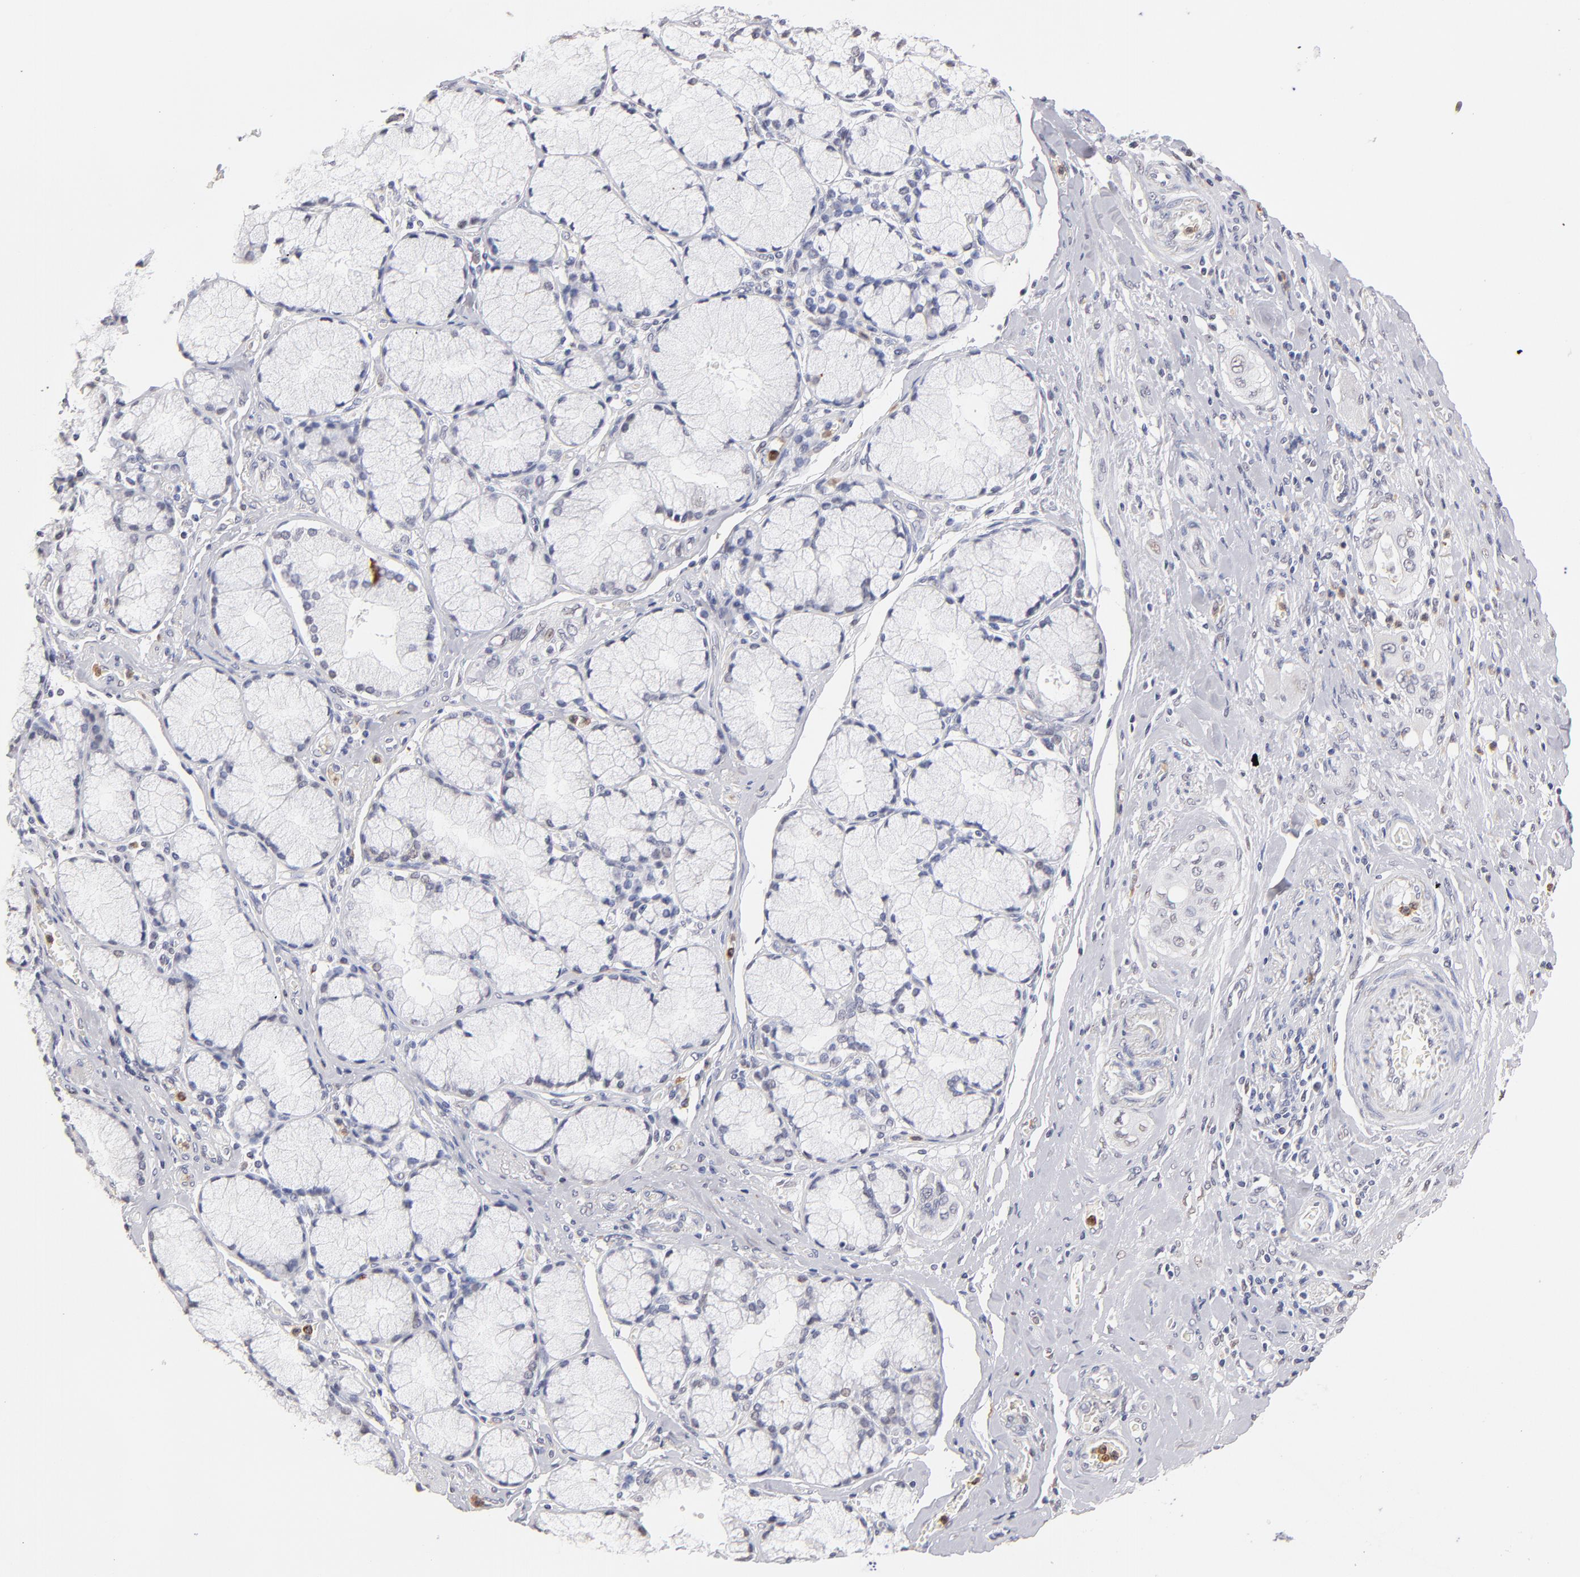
{"staining": {"intensity": "strong", "quantity": "<25%", "location": "cytoplasmic/membranous"}, "tissue": "pancreatic cancer", "cell_type": "Tumor cells", "image_type": "cancer", "snomed": [{"axis": "morphology", "description": "Adenocarcinoma, NOS"}, {"axis": "topography", "description": "Pancreas"}], "caption": "IHC (DAB) staining of adenocarcinoma (pancreatic) shows strong cytoplasmic/membranous protein positivity in about <25% of tumor cells.", "gene": "MGAM", "patient": {"sex": "male", "age": 77}}